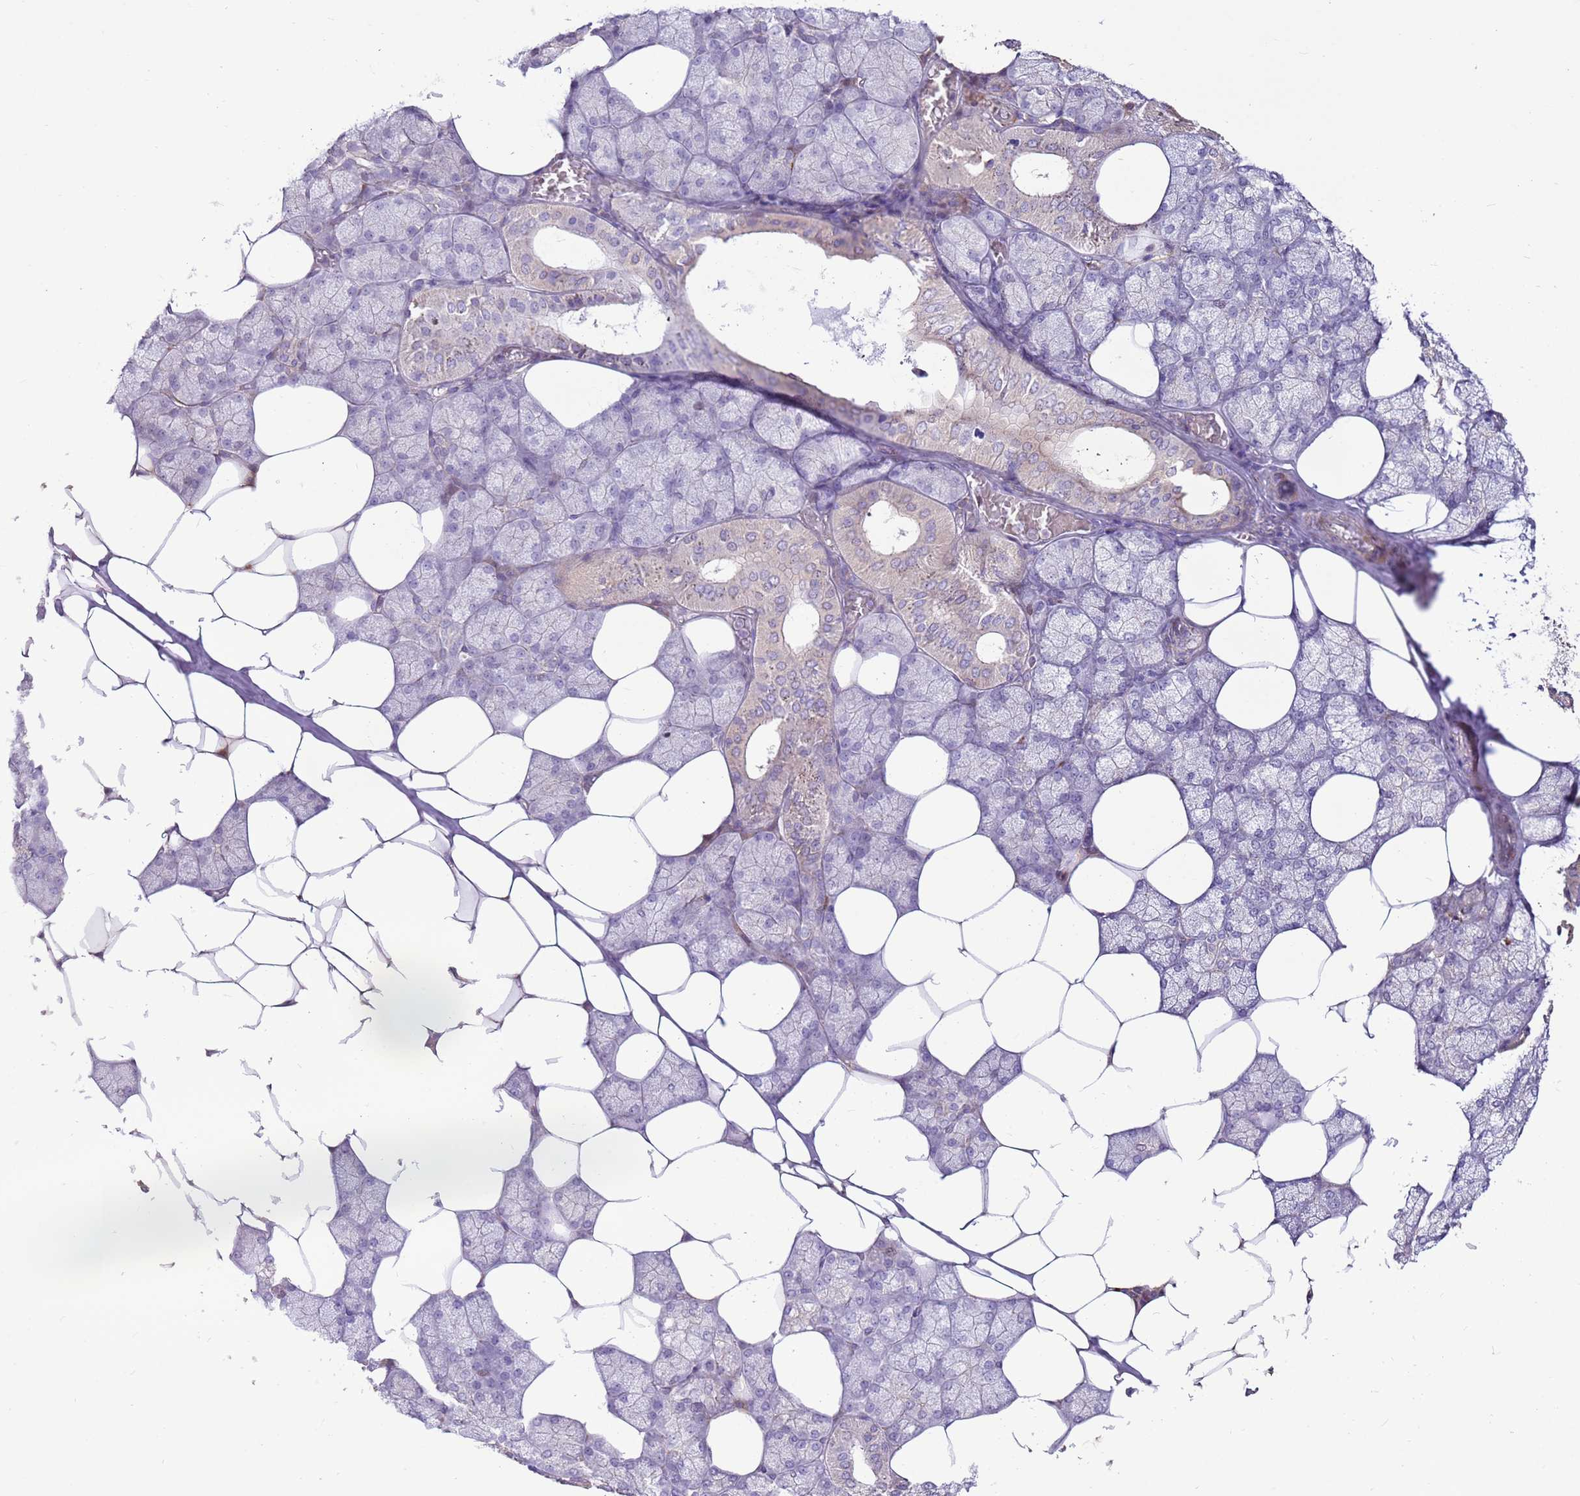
{"staining": {"intensity": "weak", "quantity": "<25%", "location": "cytoplasmic/membranous"}, "tissue": "salivary gland", "cell_type": "Glandular cells", "image_type": "normal", "snomed": [{"axis": "morphology", "description": "Normal tissue, NOS"}, {"axis": "topography", "description": "Salivary gland"}], "caption": "Human salivary gland stained for a protein using IHC shows no expression in glandular cells.", "gene": "LGI4", "patient": {"sex": "male", "age": 62}}